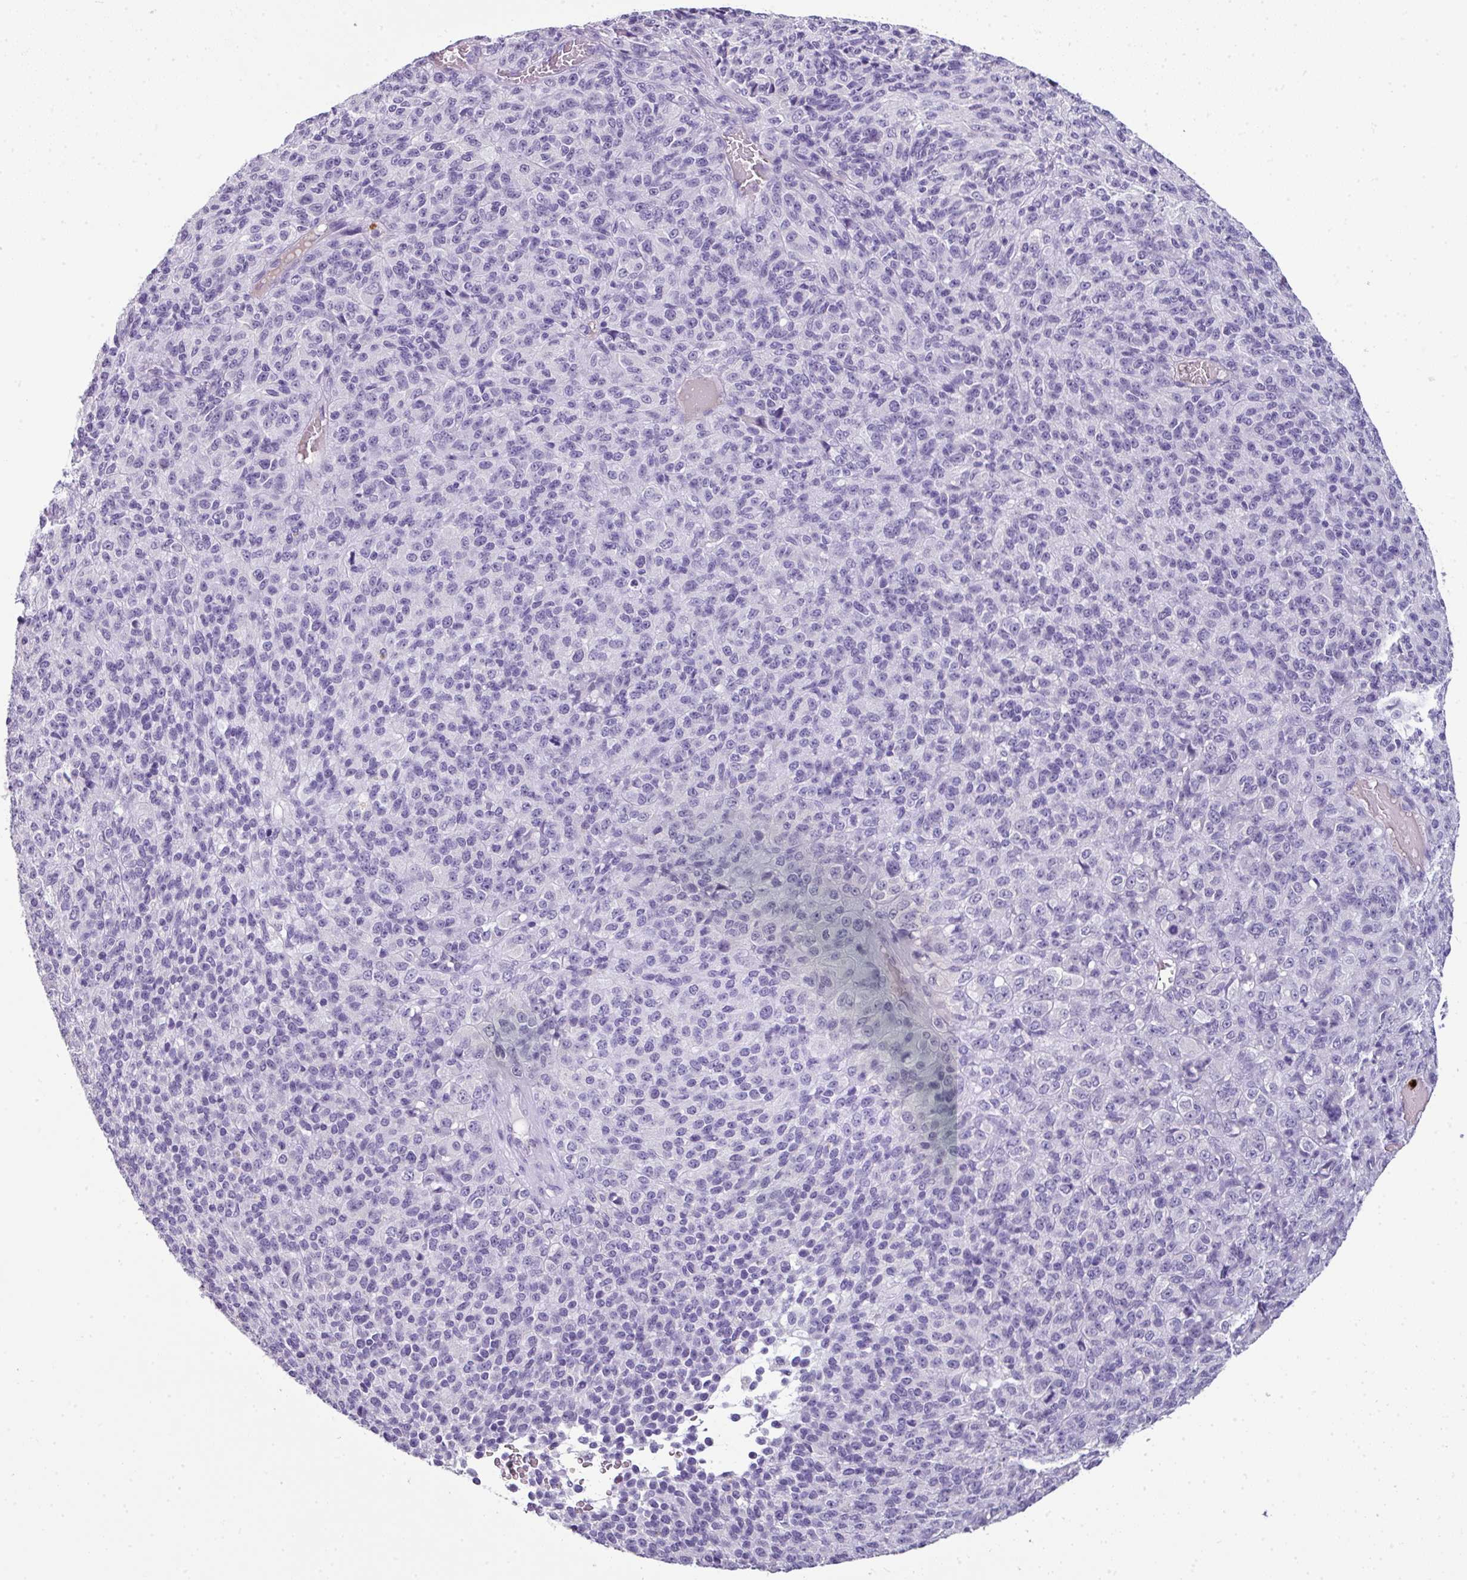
{"staining": {"intensity": "negative", "quantity": "none", "location": "none"}, "tissue": "melanoma", "cell_type": "Tumor cells", "image_type": "cancer", "snomed": [{"axis": "morphology", "description": "Malignant melanoma, Metastatic site"}, {"axis": "topography", "description": "Brain"}], "caption": "Immunohistochemistry of human melanoma exhibits no expression in tumor cells.", "gene": "CTSG", "patient": {"sex": "female", "age": 56}}